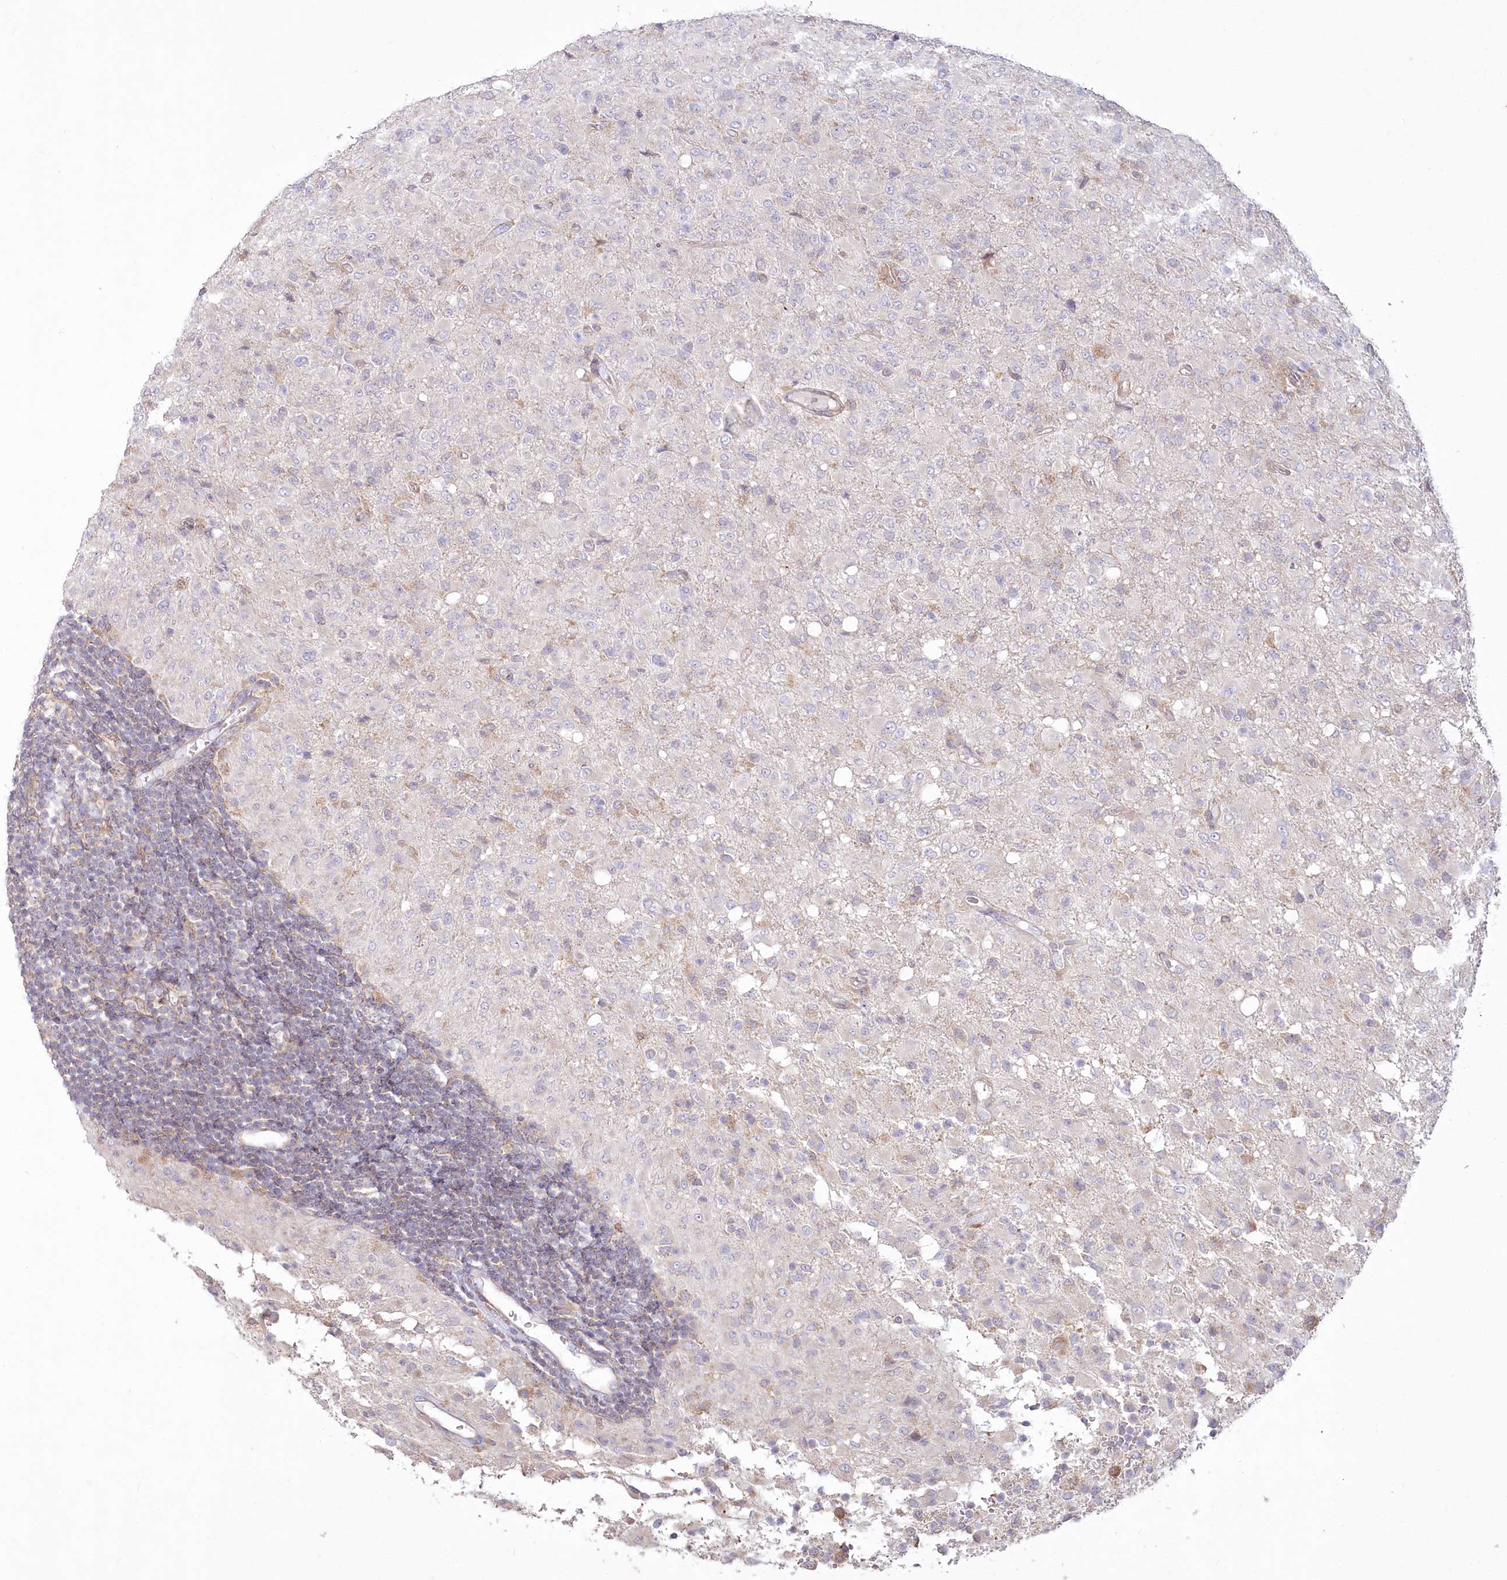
{"staining": {"intensity": "negative", "quantity": "none", "location": "none"}, "tissue": "glioma", "cell_type": "Tumor cells", "image_type": "cancer", "snomed": [{"axis": "morphology", "description": "Glioma, malignant, High grade"}, {"axis": "topography", "description": "Brain"}], "caption": "High-grade glioma (malignant) was stained to show a protein in brown. There is no significant positivity in tumor cells.", "gene": "MTG1", "patient": {"sex": "female", "age": 57}}